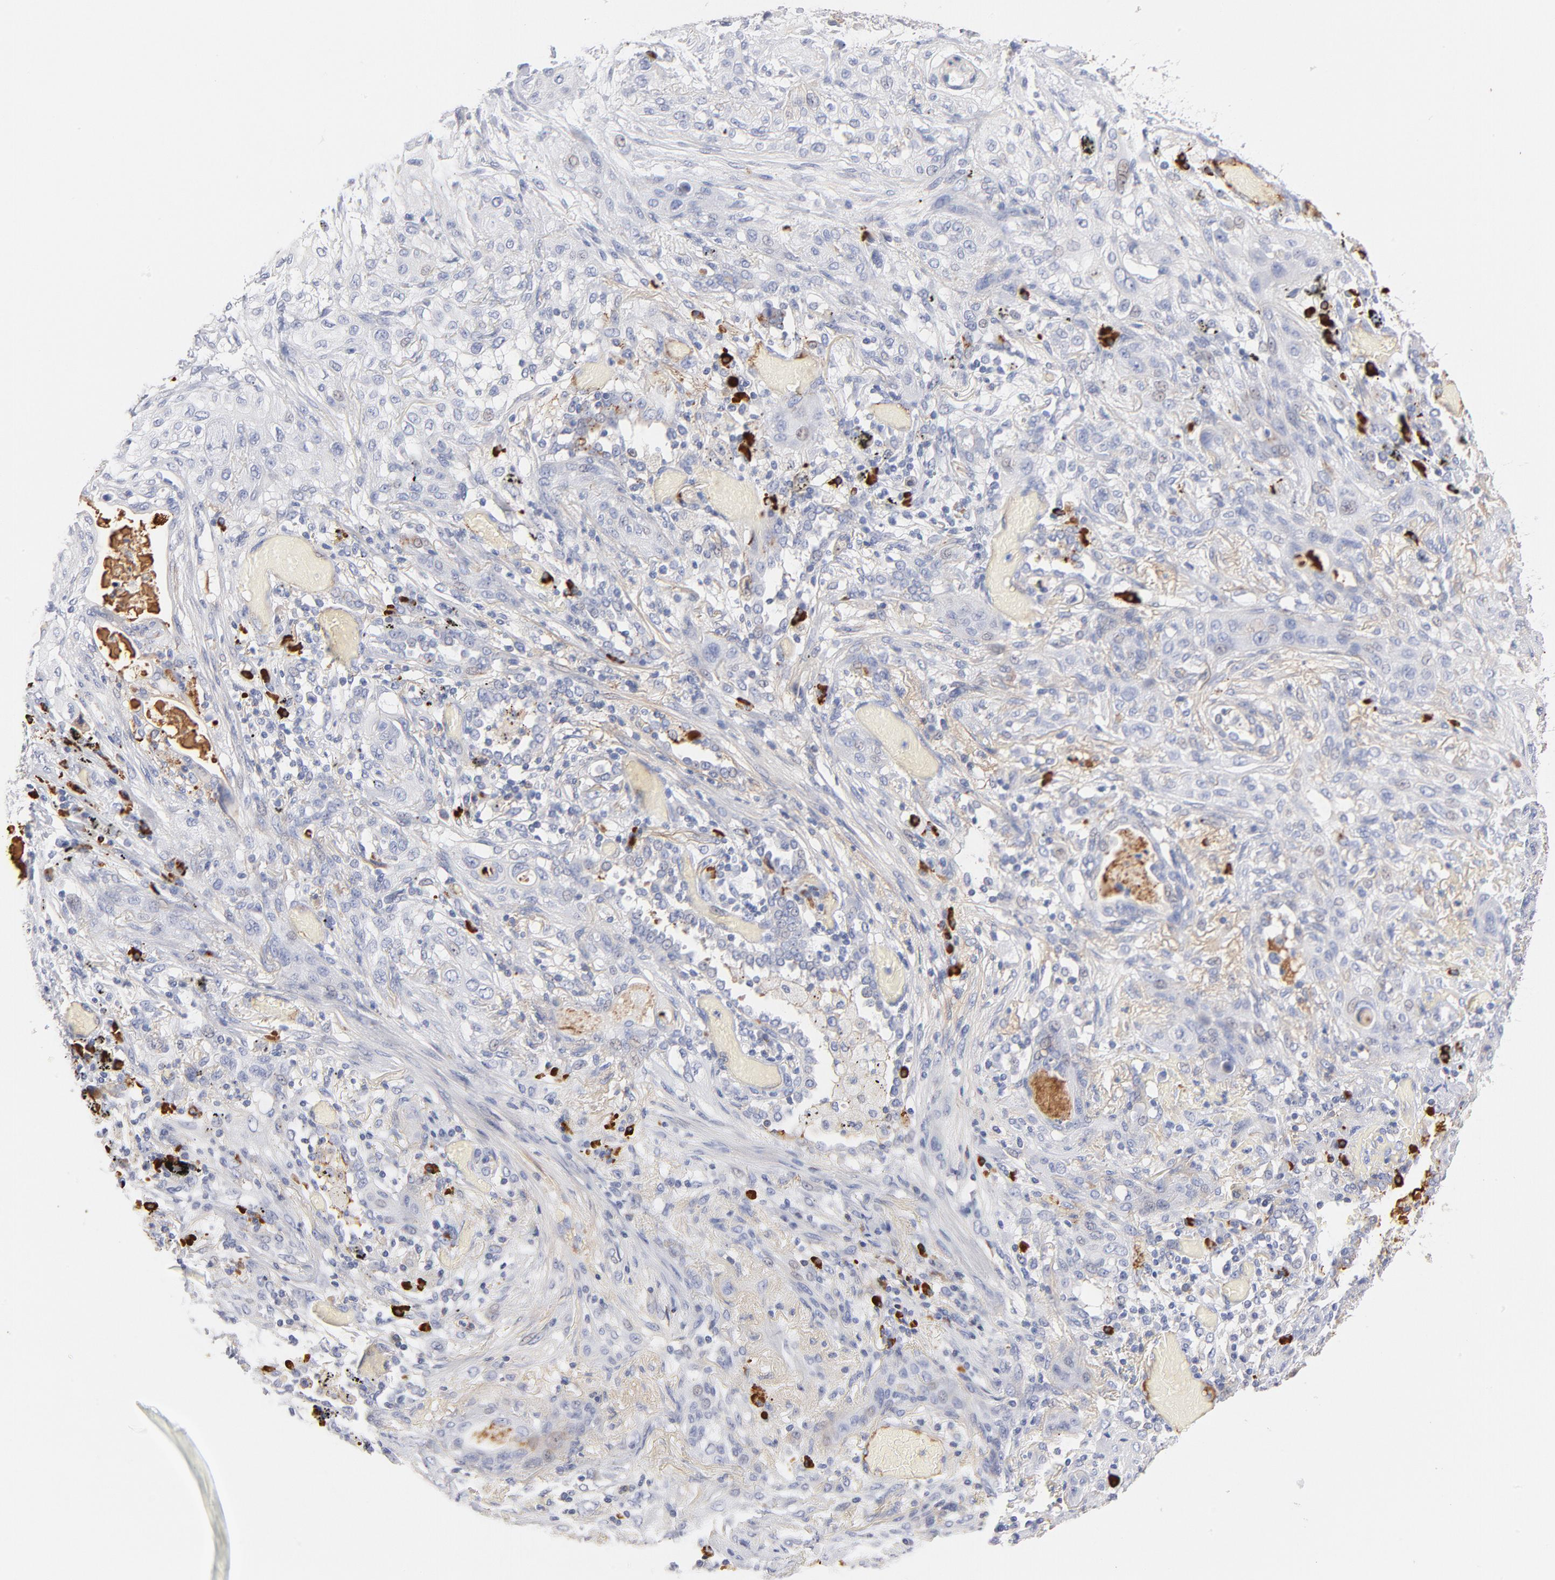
{"staining": {"intensity": "negative", "quantity": "none", "location": "none"}, "tissue": "lung cancer", "cell_type": "Tumor cells", "image_type": "cancer", "snomed": [{"axis": "morphology", "description": "Squamous cell carcinoma, NOS"}, {"axis": "topography", "description": "Lung"}], "caption": "Tumor cells are negative for brown protein staining in lung squamous cell carcinoma. The staining was performed using DAB to visualize the protein expression in brown, while the nuclei were stained in blue with hematoxylin (Magnification: 20x).", "gene": "PLAT", "patient": {"sex": "female", "age": 47}}